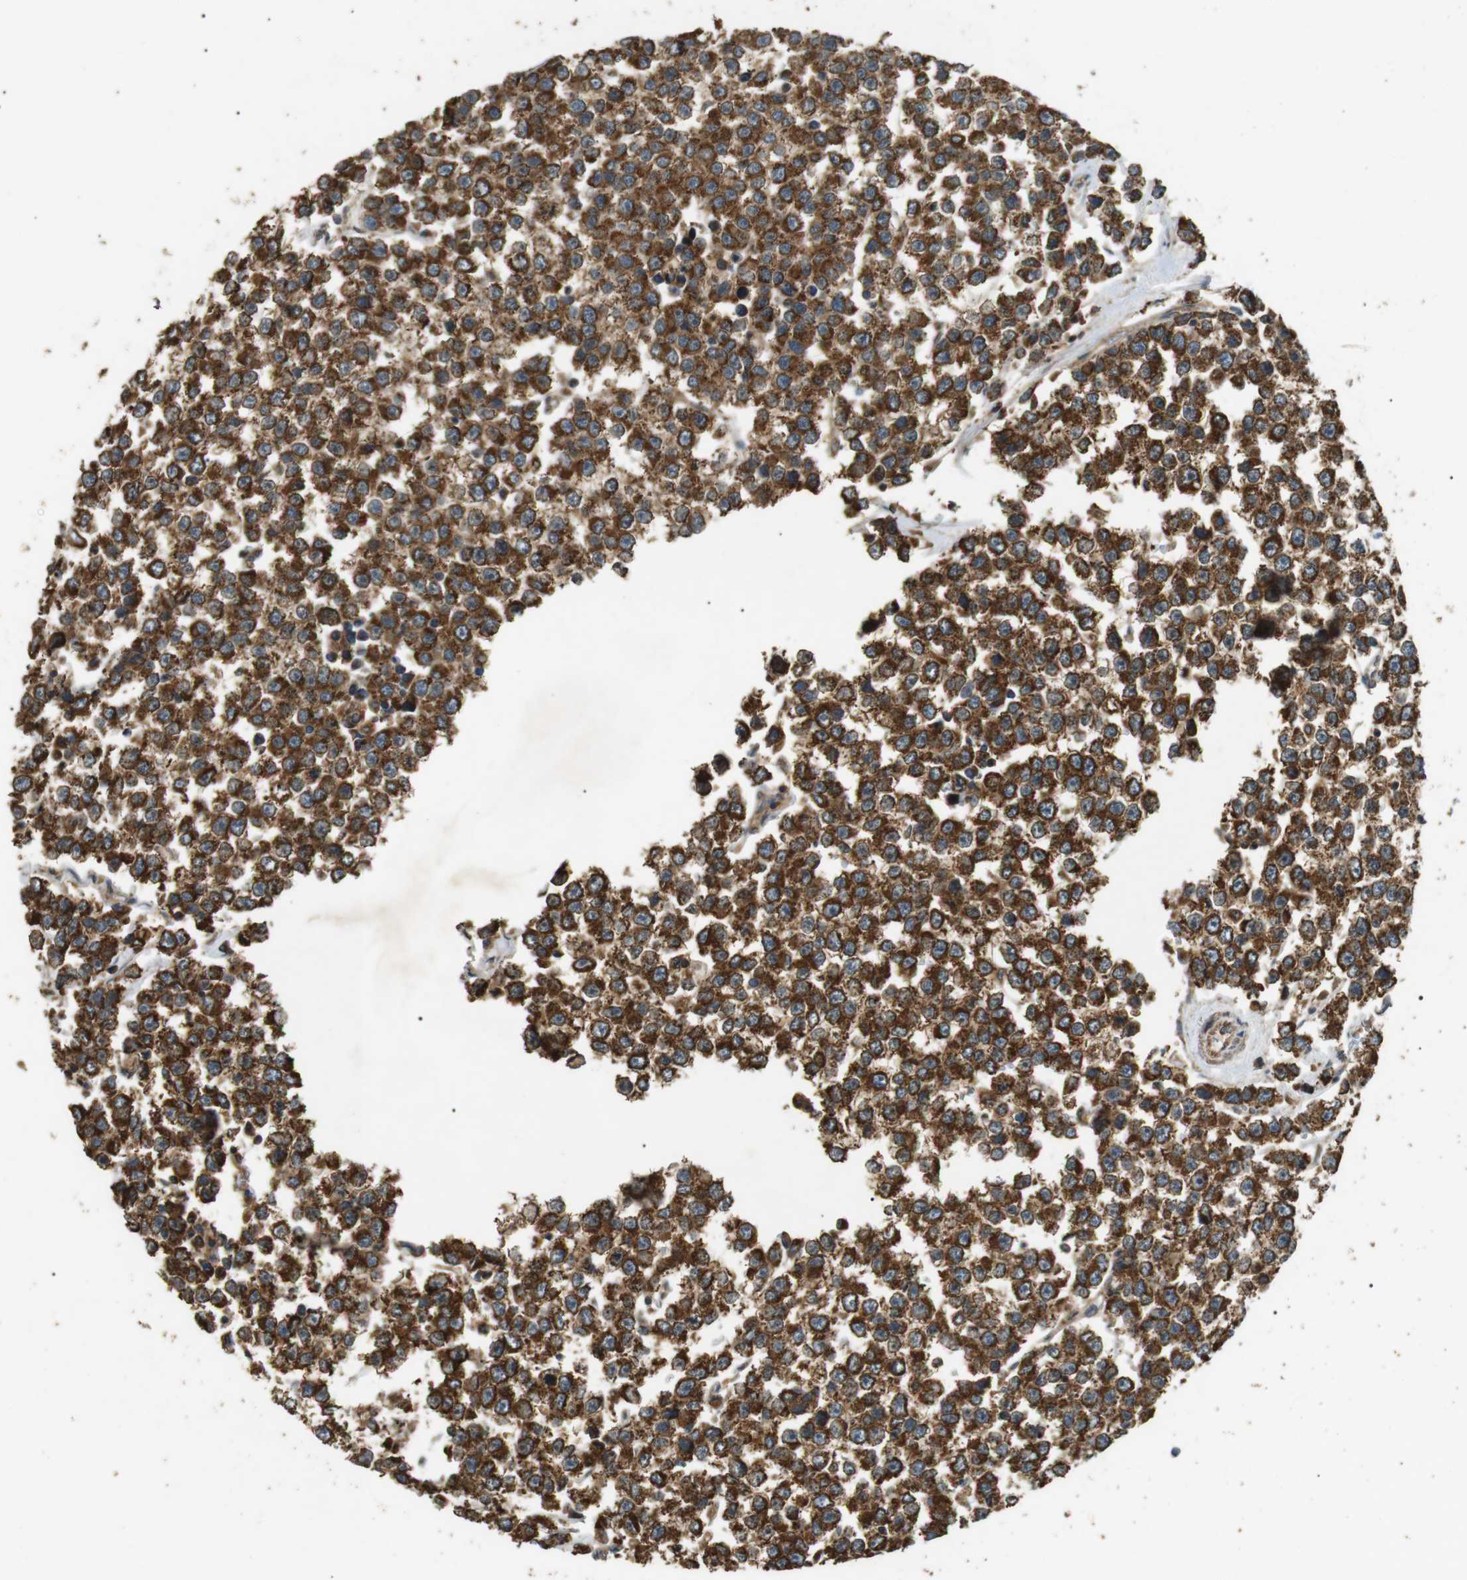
{"staining": {"intensity": "strong", "quantity": ">75%", "location": "cytoplasmic/membranous"}, "tissue": "testis cancer", "cell_type": "Tumor cells", "image_type": "cancer", "snomed": [{"axis": "morphology", "description": "Seminoma, NOS"}, {"axis": "morphology", "description": "Carcinoma, Embryonal, NOS"}, {"axis": "topography", "description": "Testis"}], "caption": "Testis embryonal carcinoma was stained to show a protein in brown. There is high levels of strong cytoplasmic/membranous positivity in about >75% of tumor cells. (Brightfield microscopy of DAB IHC at high magnification).", "gene": "TBC1D15", "patient": {"sex": "male", "age": 52}}